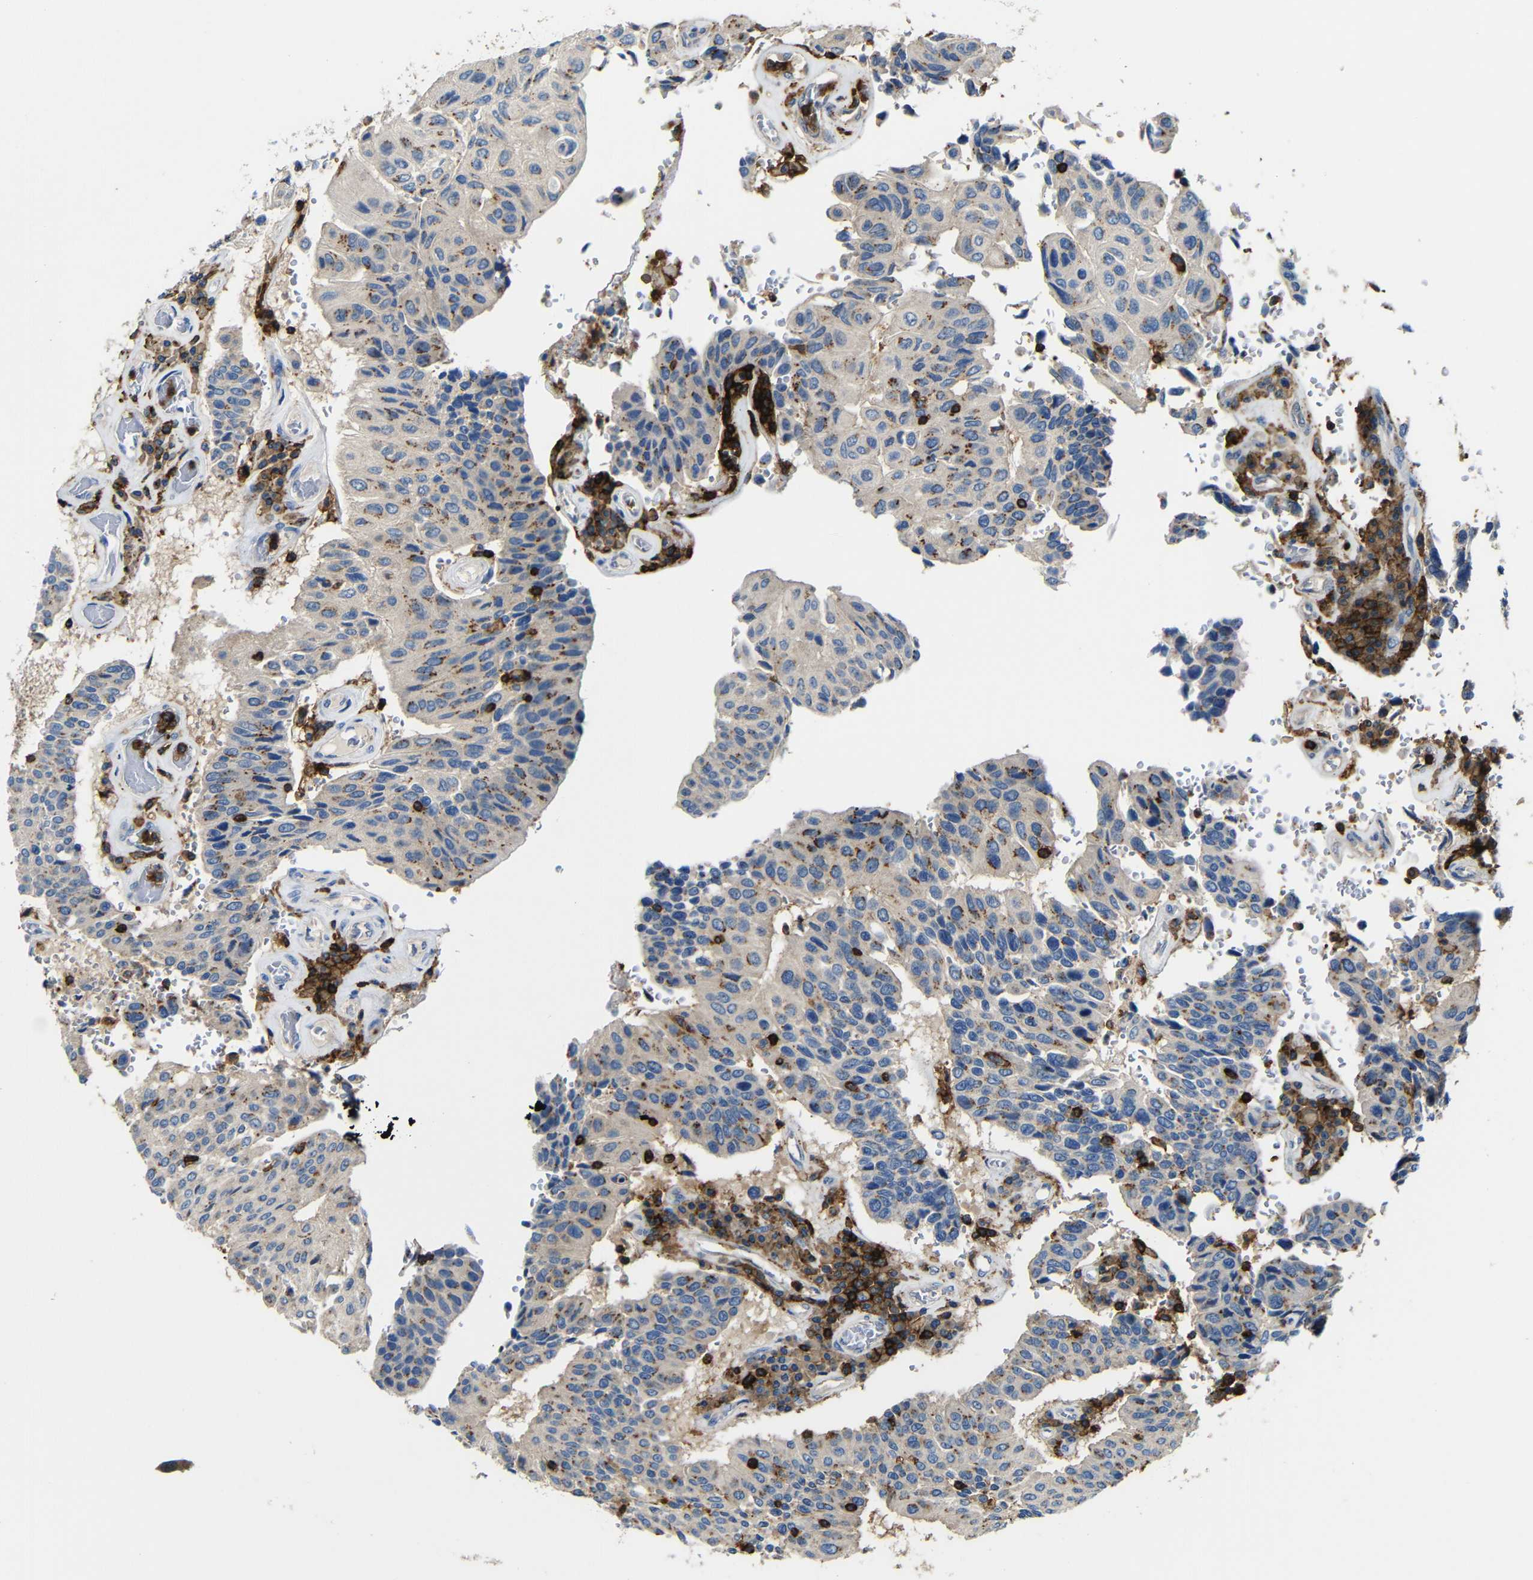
{"staining": {"intensity": "moderate", "quantity": "25%-75%", "location": "cytoplasmic/membranous"}, "tissue": "urothelial cancer", "cell_type": "Tumor cells", "image_type": "cancer", "snomed": [{"axis": "morphology", "description": "Urothelial carcinoma, High grade"}, {"axis": "topography", "description": "Urinary bladder"}], "caption": "This is an image of IHC staining of urothelial carcinoma (high-grade), which shows moderate positivity in the cytoplasmic/membranous of tumor cells.", "gene": "P2RY12", "patient": {"sex": "male", "age": 66}}